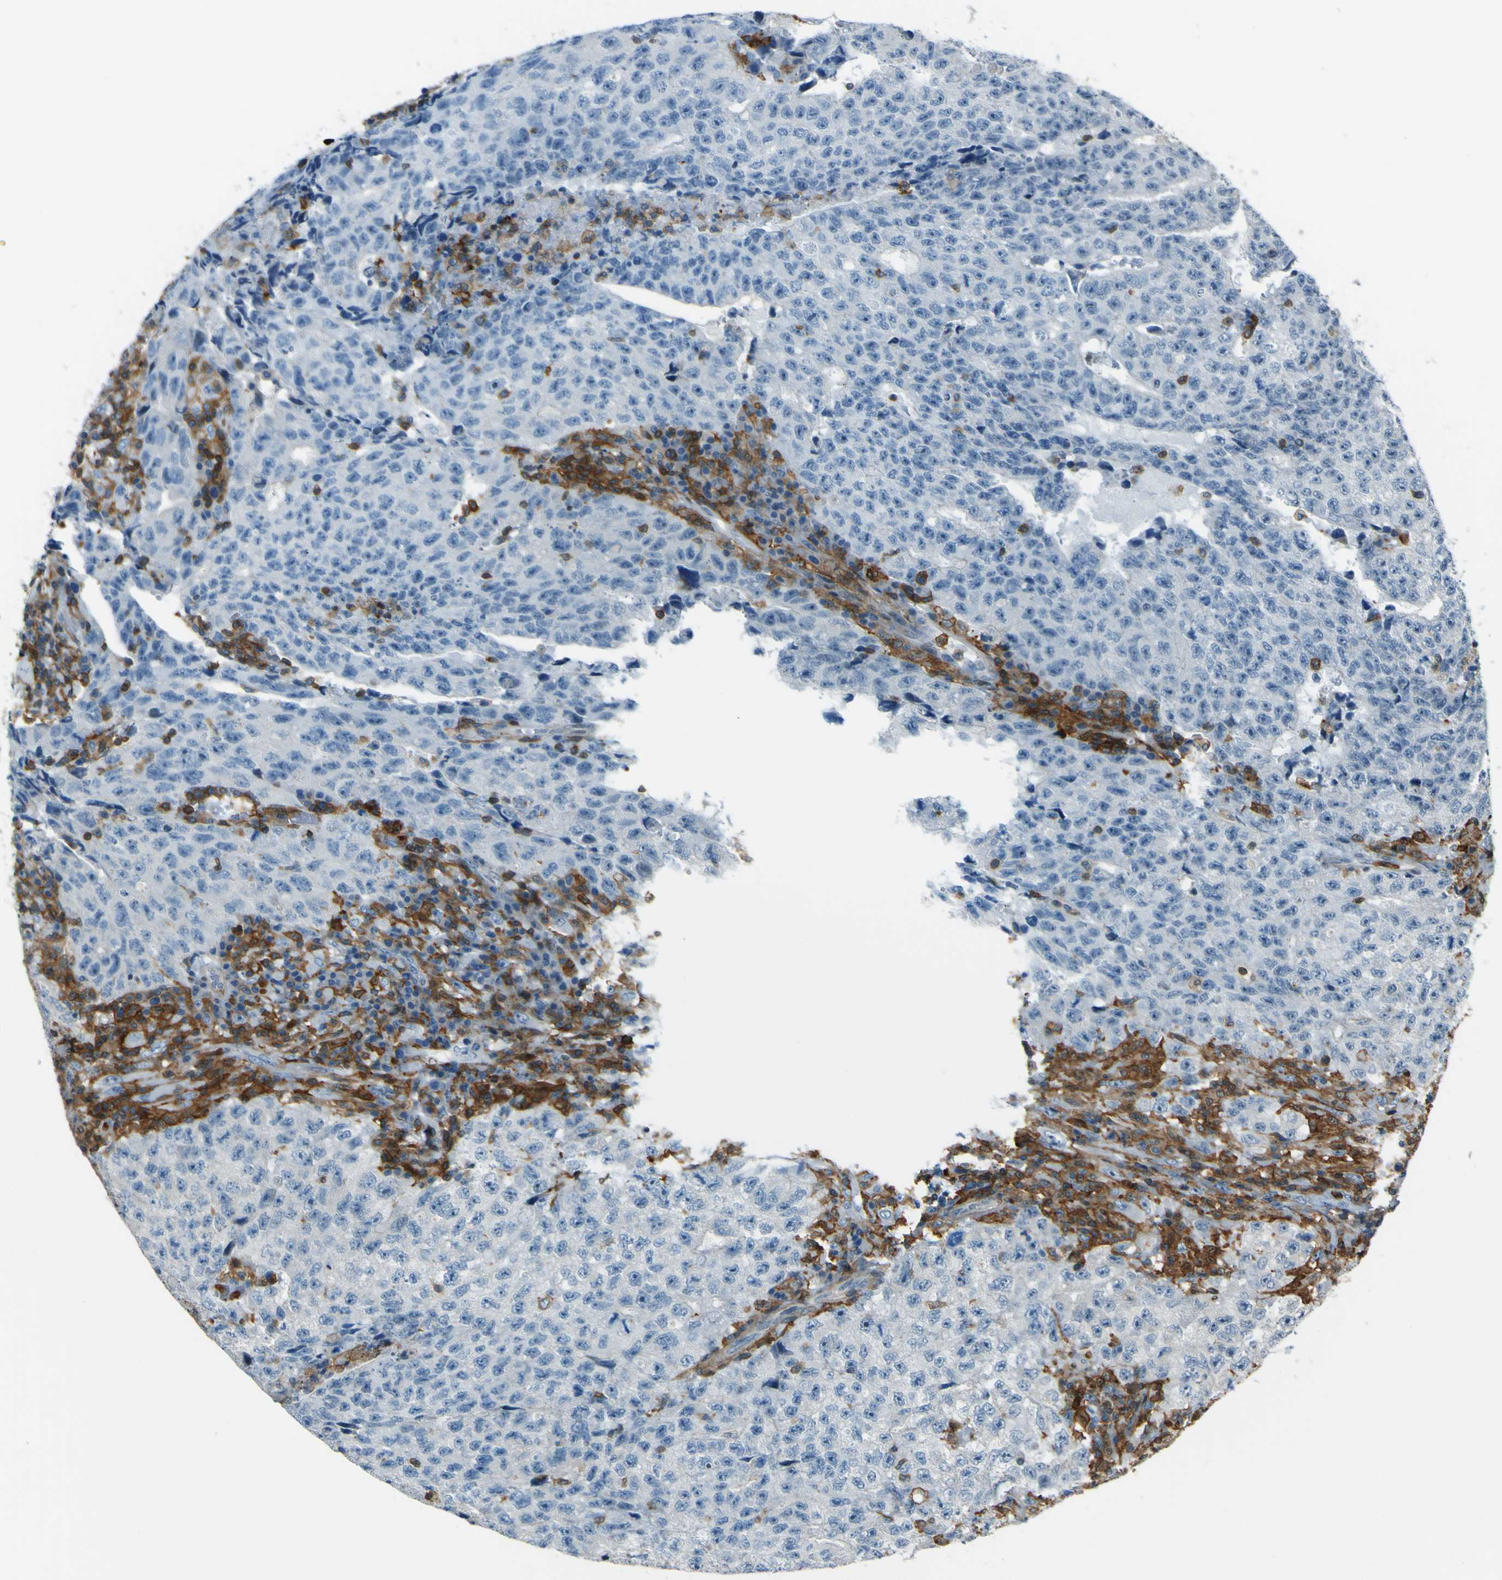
{"staining": {"intensity": "negative", "quantity": "none", "location": "none"}, "tissue": "testis cancer", "cell_type": "Tumor cells", "image_type": "cancer", "snomed": [{"axis": "morphology", "description": "Necrosis, NOS"}, {"axis": "morphology", "description": "Carcinoma, Embryonal, NOS"}, {"axis": "topography", "description": "Testis"}], "caption": "Immunohistochemical staining of embryonal carcinoma (testis) demonstrates no significant staining in tumor cells.", "gene": "PCDHB5", "patient": {"sex": "male", "age": 19}}